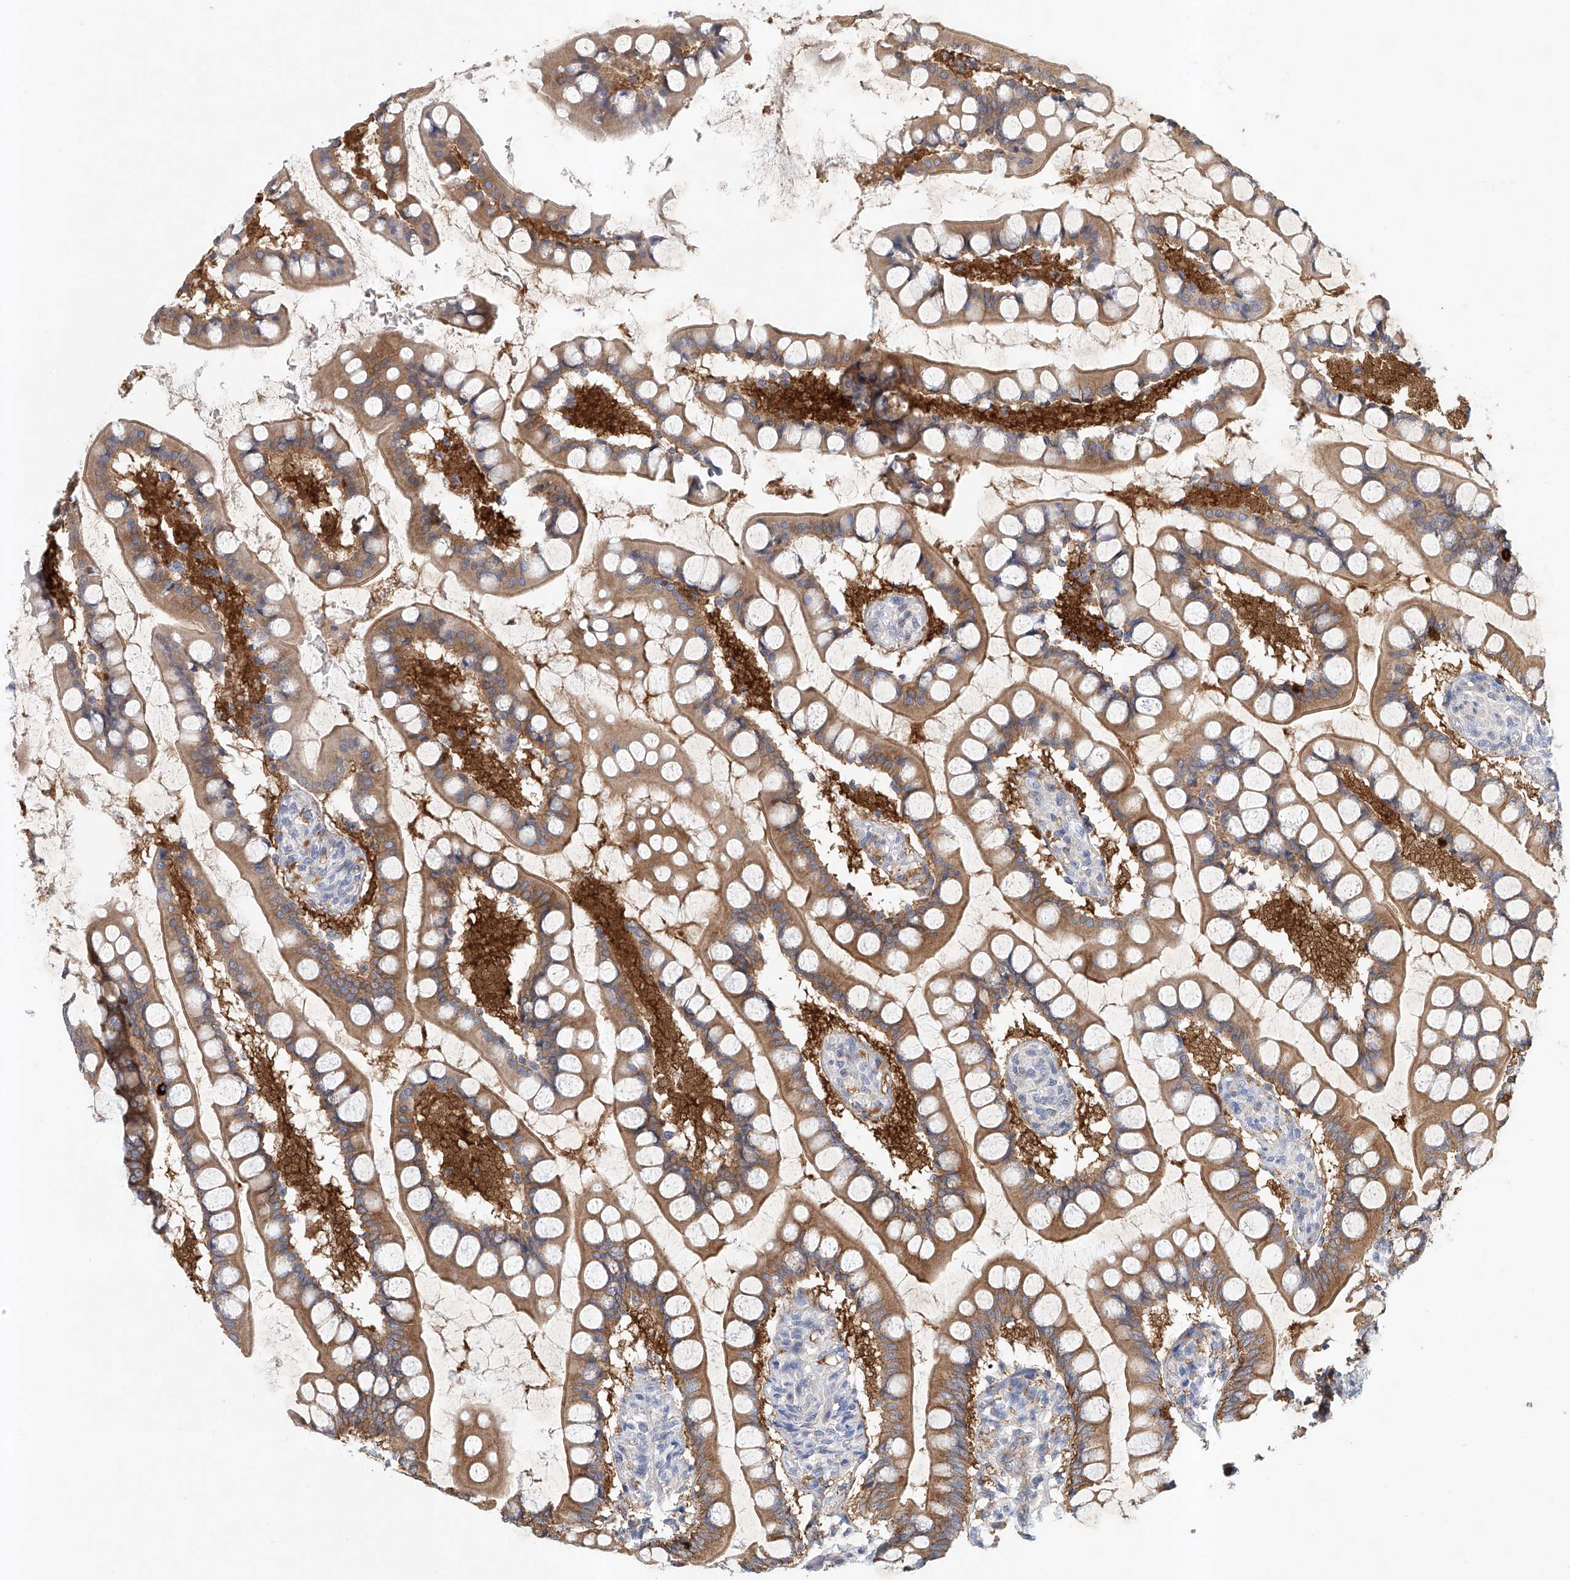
{"staining": {"intensity": "moderate", "quantity": ">75%", "location": "cytoplasmic/membranous"}, "tissue": "small intestine", "cell_type": "Glandular cells", "image_type": "normal", "snomed": [{"axis": "morphology", "description": "Normal tissue, NOS"}, {"axis": "topography", "description": "Small intestine"}], "caption": "The image displays staining of normal small intestine, revealing moderate cytoplasmic/membranous protein positivity (brown color) within glandular cells.", "gene": "CARMIL1", "patient": {"sex": "male", "age": 52}}